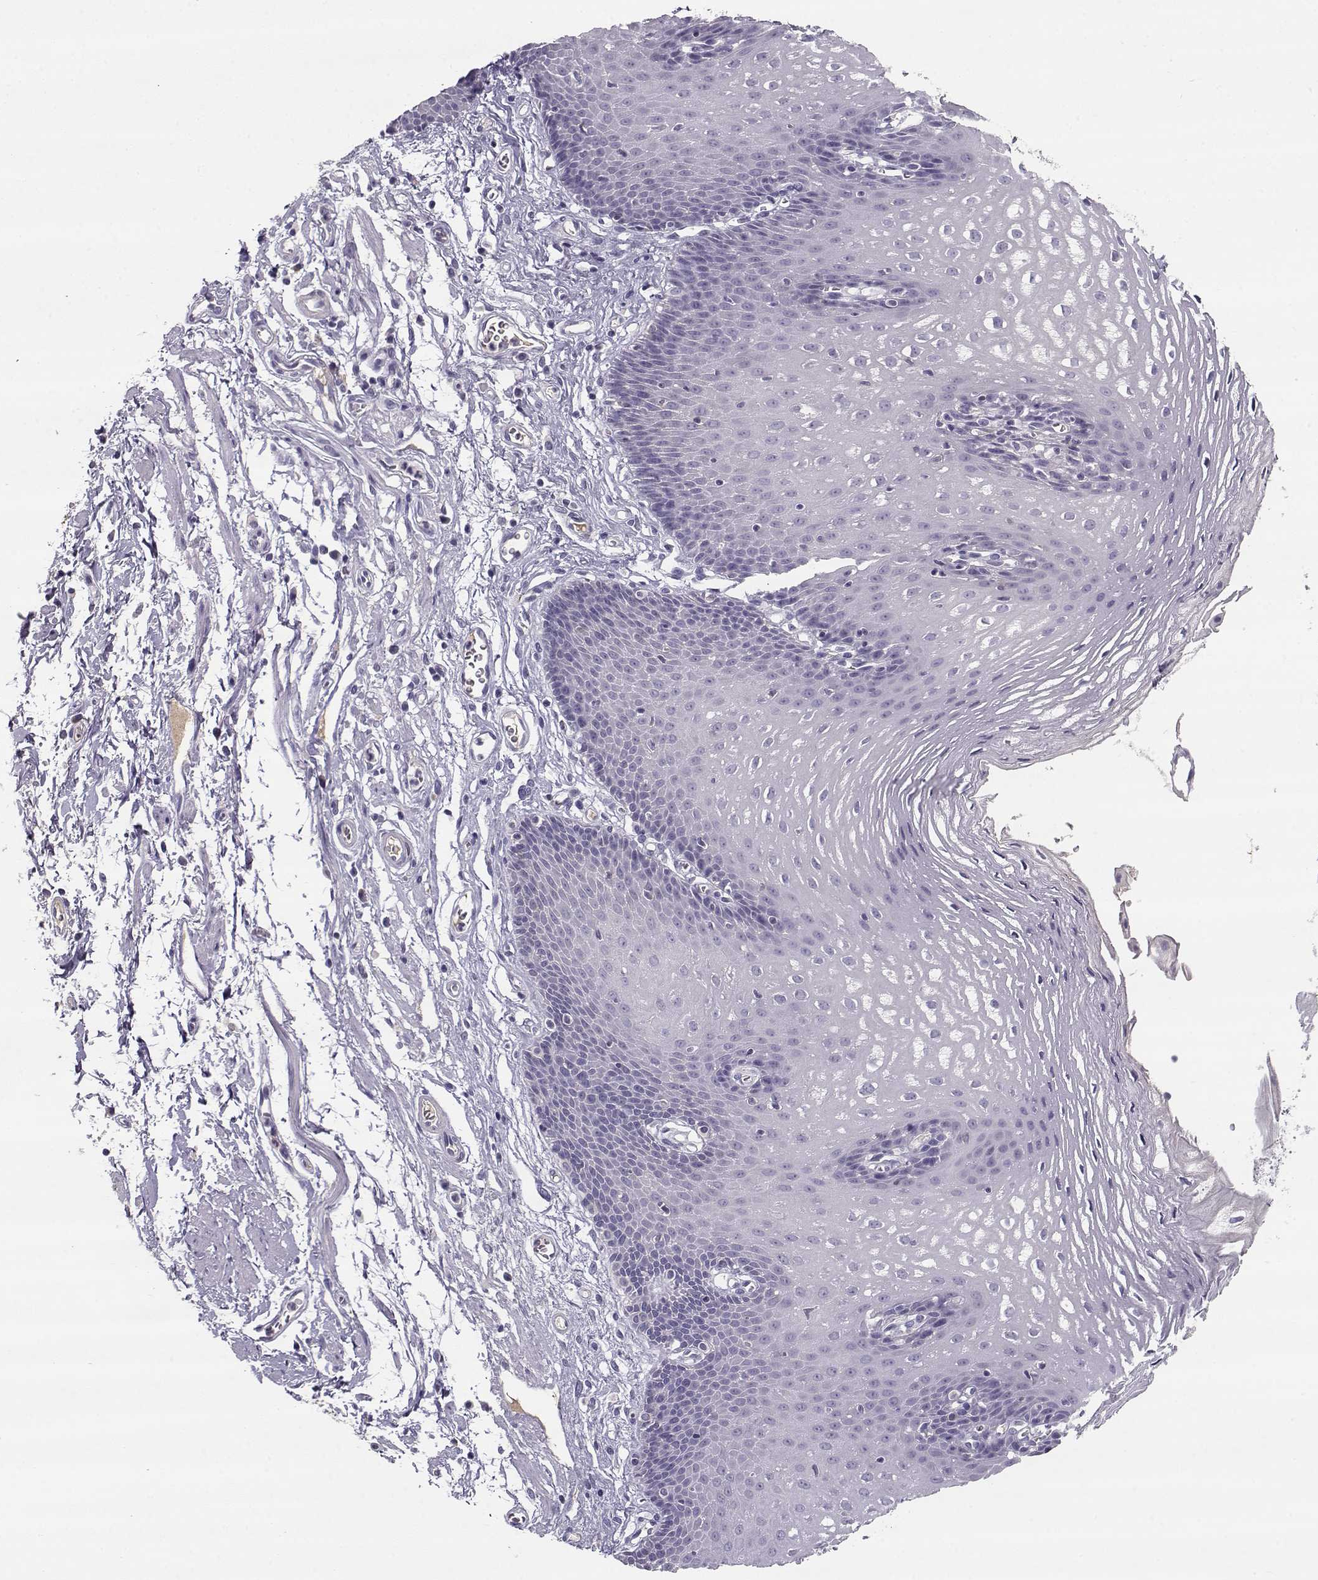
{"staining": {"intensity": "negative", "quantity": "none", "location": "none"}, "tissue": "esophagus", "cell_type": "Squamous epithelial cells", "image_type": "normal", "snomed": [{"axis": "morphology", "description": "Normal tissue, NOS"}, {"axis": "topography", "description": "Esophagus"}], "caption": "Squamous epithelial cells are negative for brown protein staining in benign esophagus. Brightfield microscopy of IHC stained with DAB (brown) and hematoxylin (blue), captured at high magnification.", "gene": "SLCO6A1", "patient": {"sex": "male", "age": 72}}